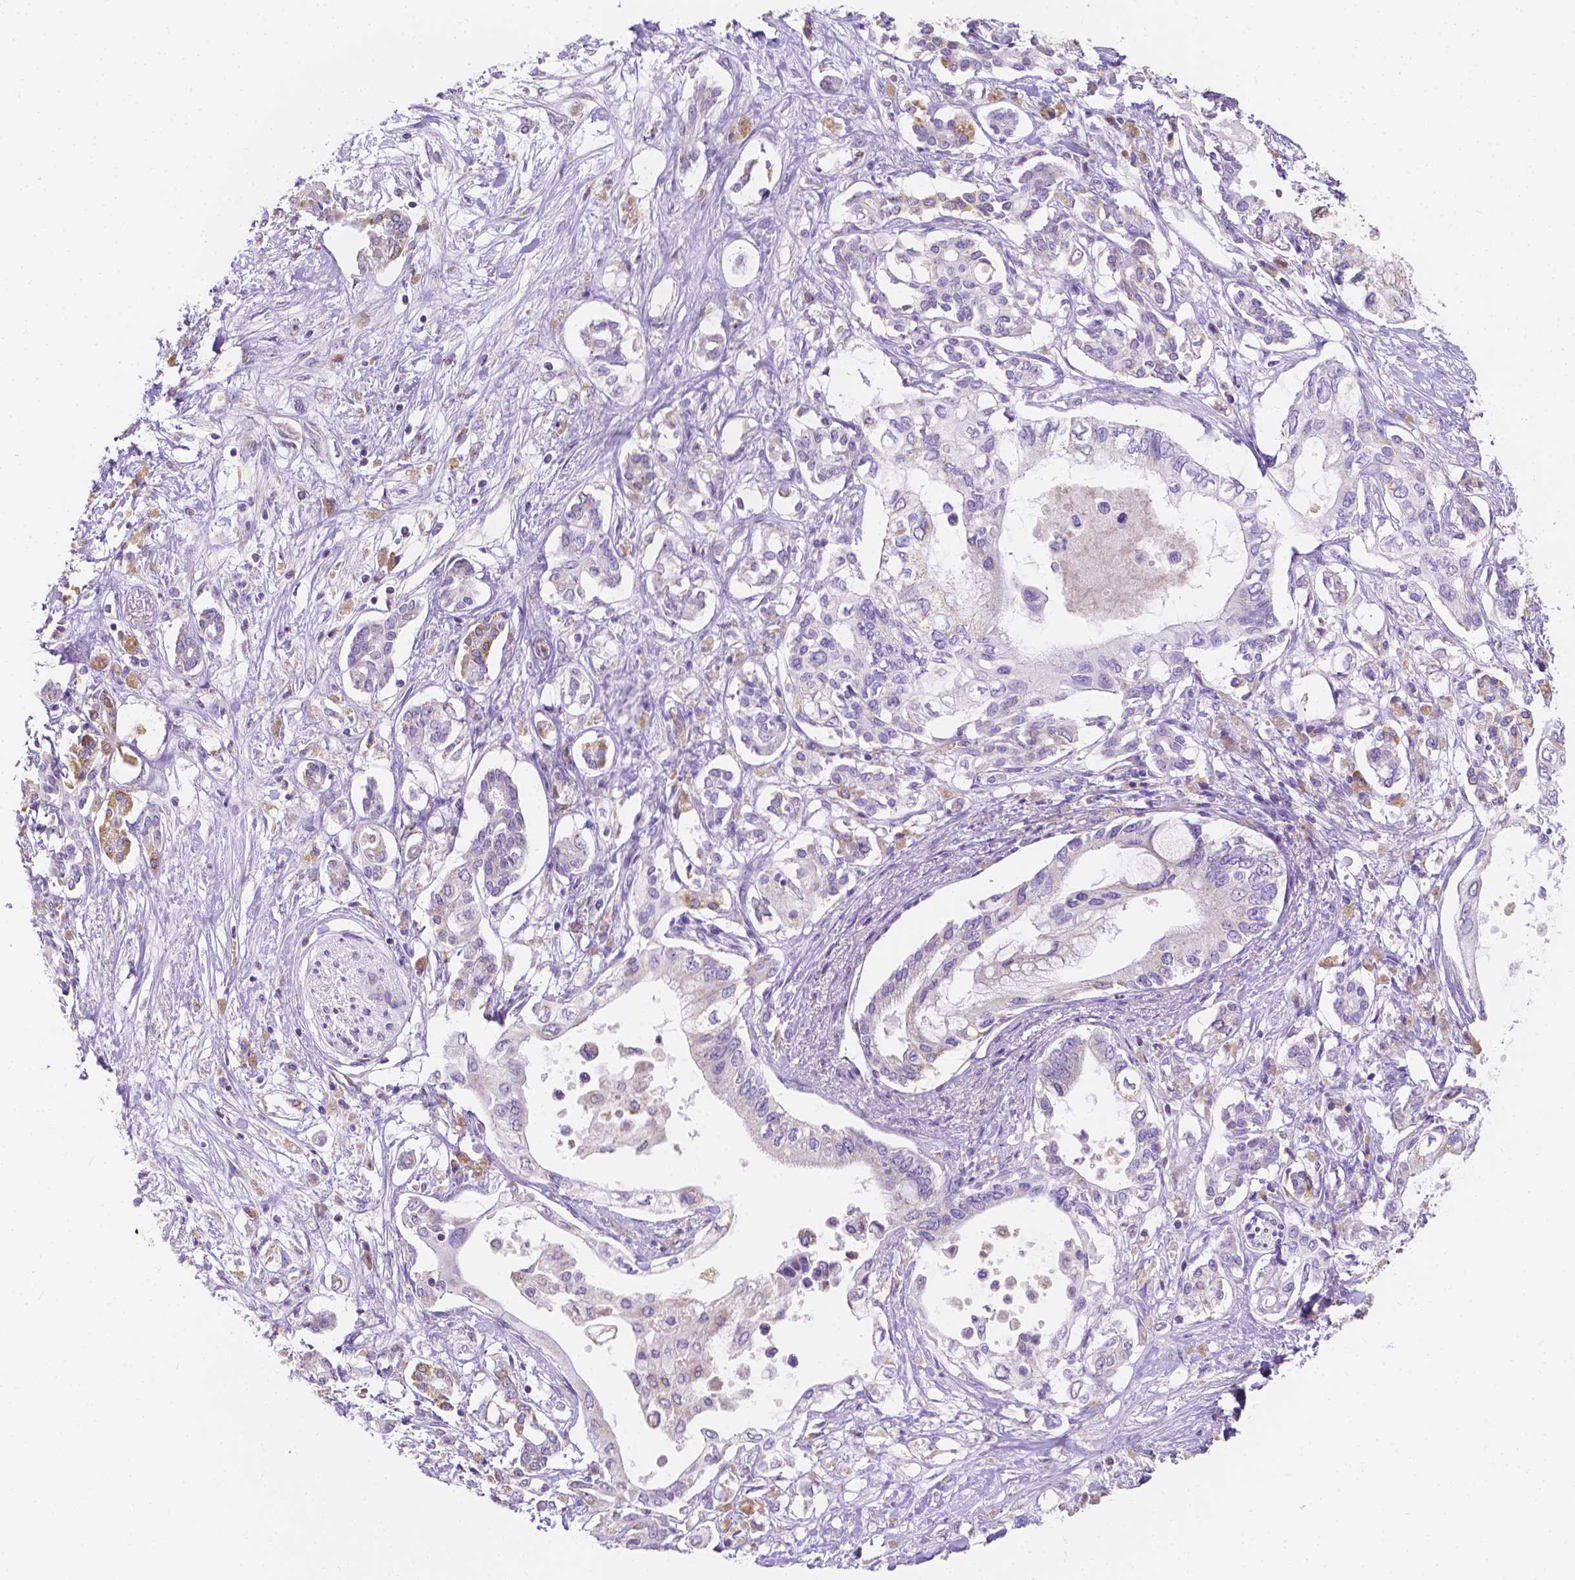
{"staining": {"intensity": "negative", "quantity": "none", "location": "none"}, "tissue": "pancreatic cancer", "cell_type": "Tumor cells", "image_type": "cancer", "snomed": [{"axis": "morphology", "description": "Adenocarcinoma, NOS"}, {"axis": "topography", "description": "Pancreas"}], "caption": "Tumor cells are negative for brown protein staining in pancreatic cancer (adenocarcinoma). Nuclei are stained in blue.", "gene": "TMEM130", "patient": {"sex": "female", "age": 63}}